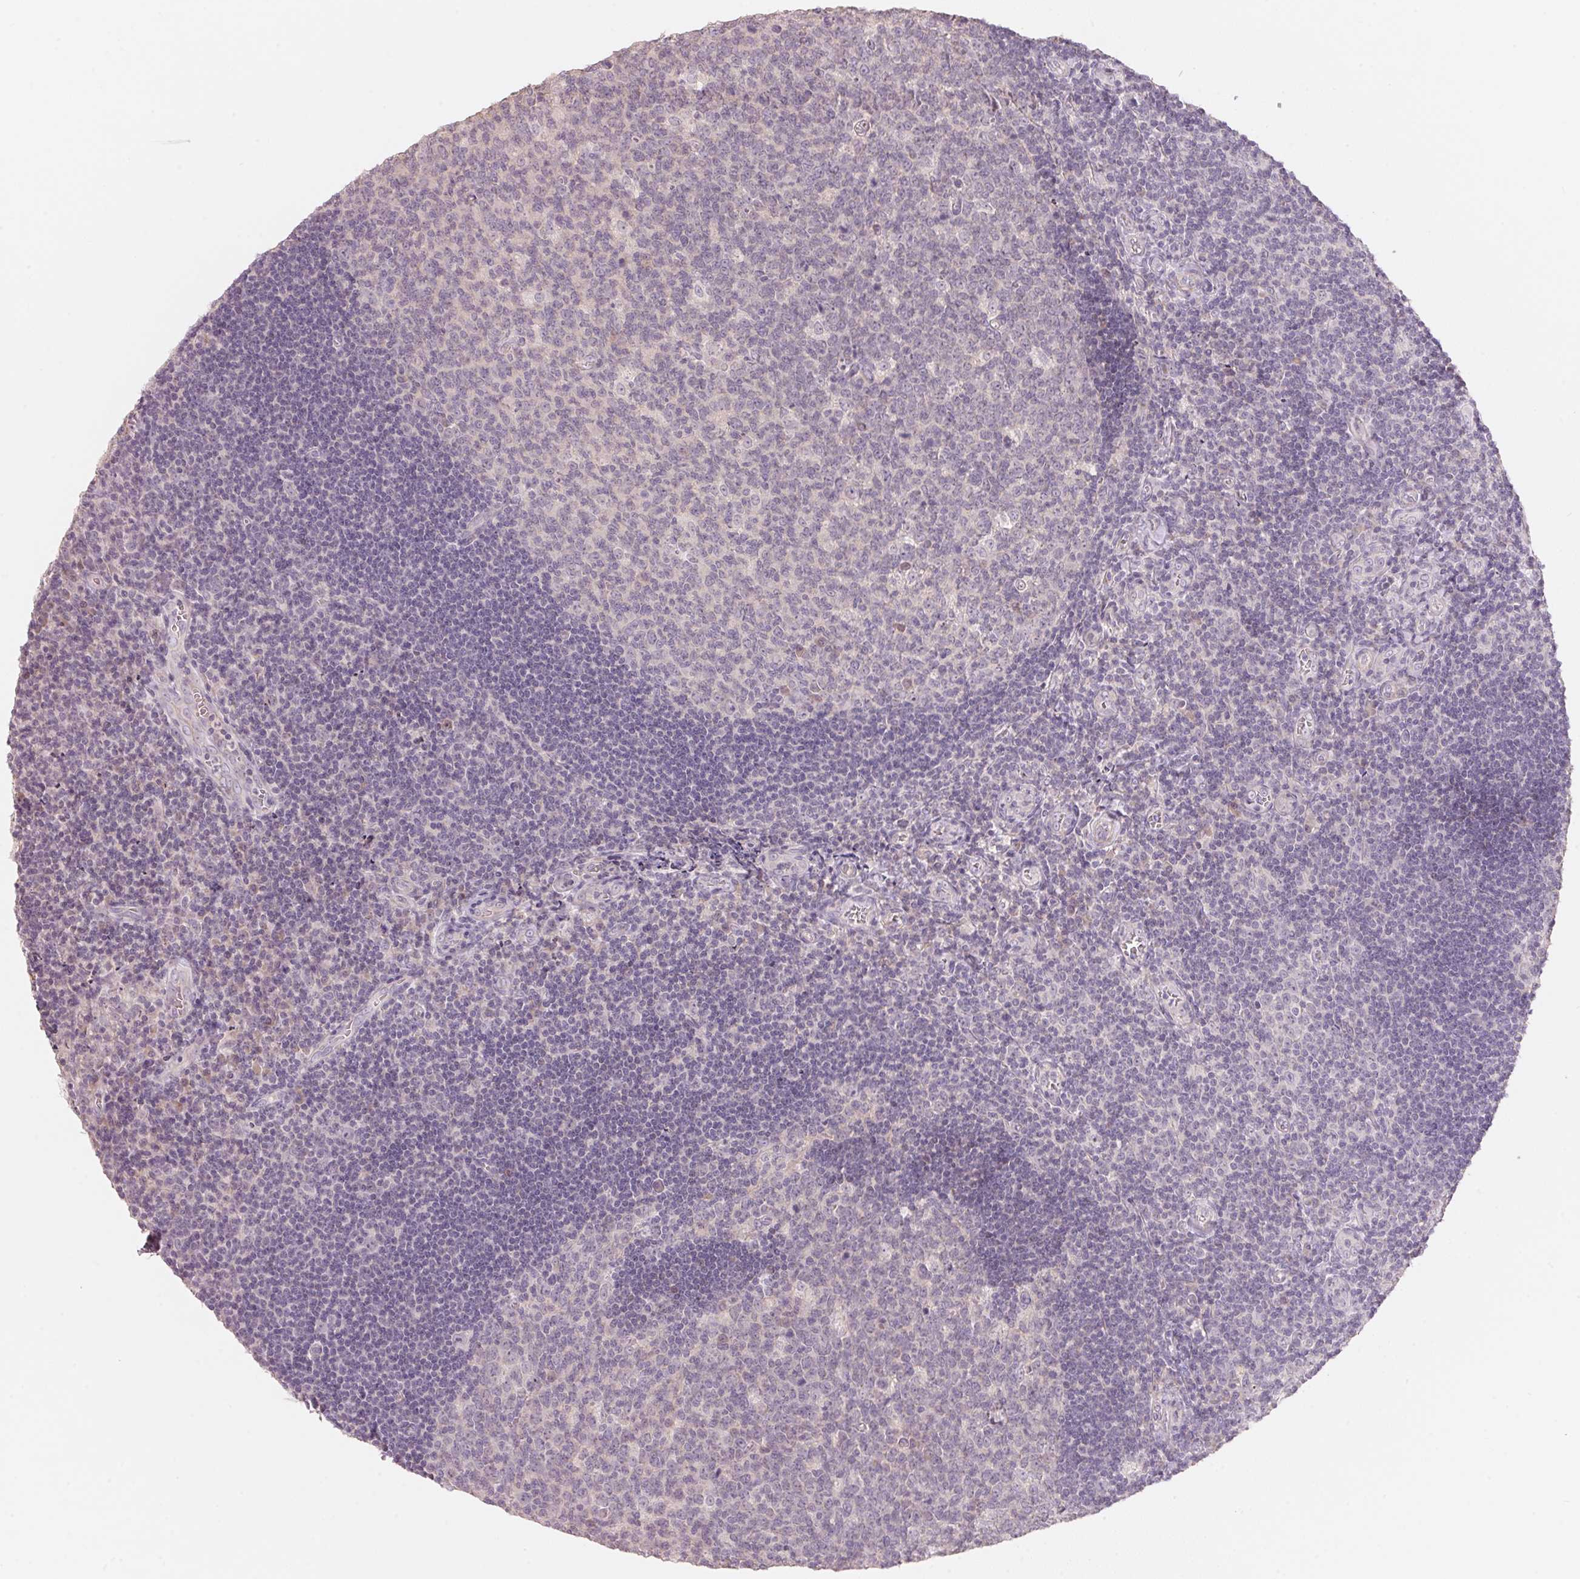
{"staining": {"intensity": "negative", "quantity": "none", "location": "none"}, "tissue": "tonsil", "cell_type": "Germinal center cells", "image_type": "normal", "snomed": [{"axis": "morphology", "description": "Normal tissue, NOS"}, {"axis": "morphology", "description": "Inflammation, NOS"}, {"axis": "topography", "description": "Tonsil"}], "caption": "Tonsil stained for a protein using immunohistochemistry shows no expression germinal center cells.", "gene": "TP53AIP1", "patient": {"sex": "female", "age": 31}}